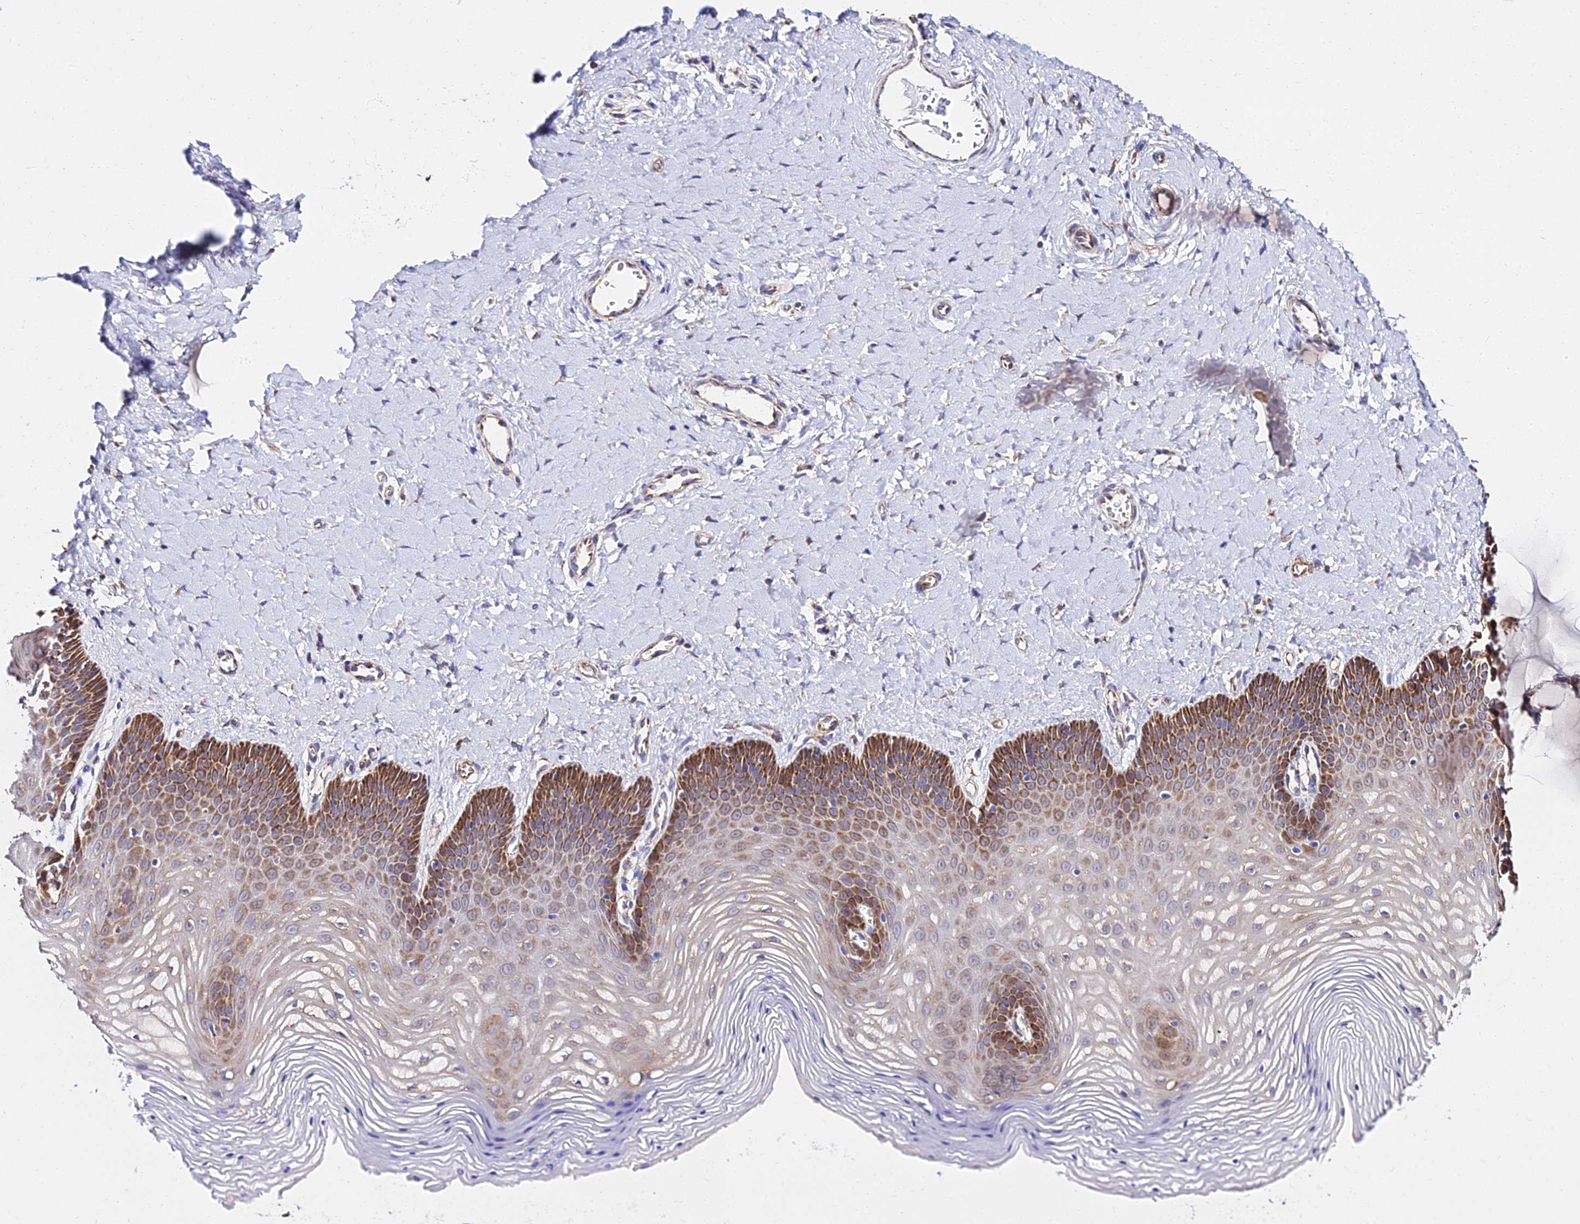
{"staining": {"intensity": "strong", "quantity": "25%-75%", "location": "cytoplasmic/membranous"}, "tissue": "vagina", "cell_type": "Squamous epithelial cells", "image_type": "normal", "snomed": [{"axis": "morphology", "description": "Normal tissue, NOS"}, {"axis": "topography", "description": "Vagina"}], "caption": "Vagina stained with immunohistochemistry (IHC) displays strong cytoplasmic/membranous expression in approximately 25%-75% of squamous epithelial cells.", "gene": "ZNF573", "patient": {"sex": "female", "age": 65}}